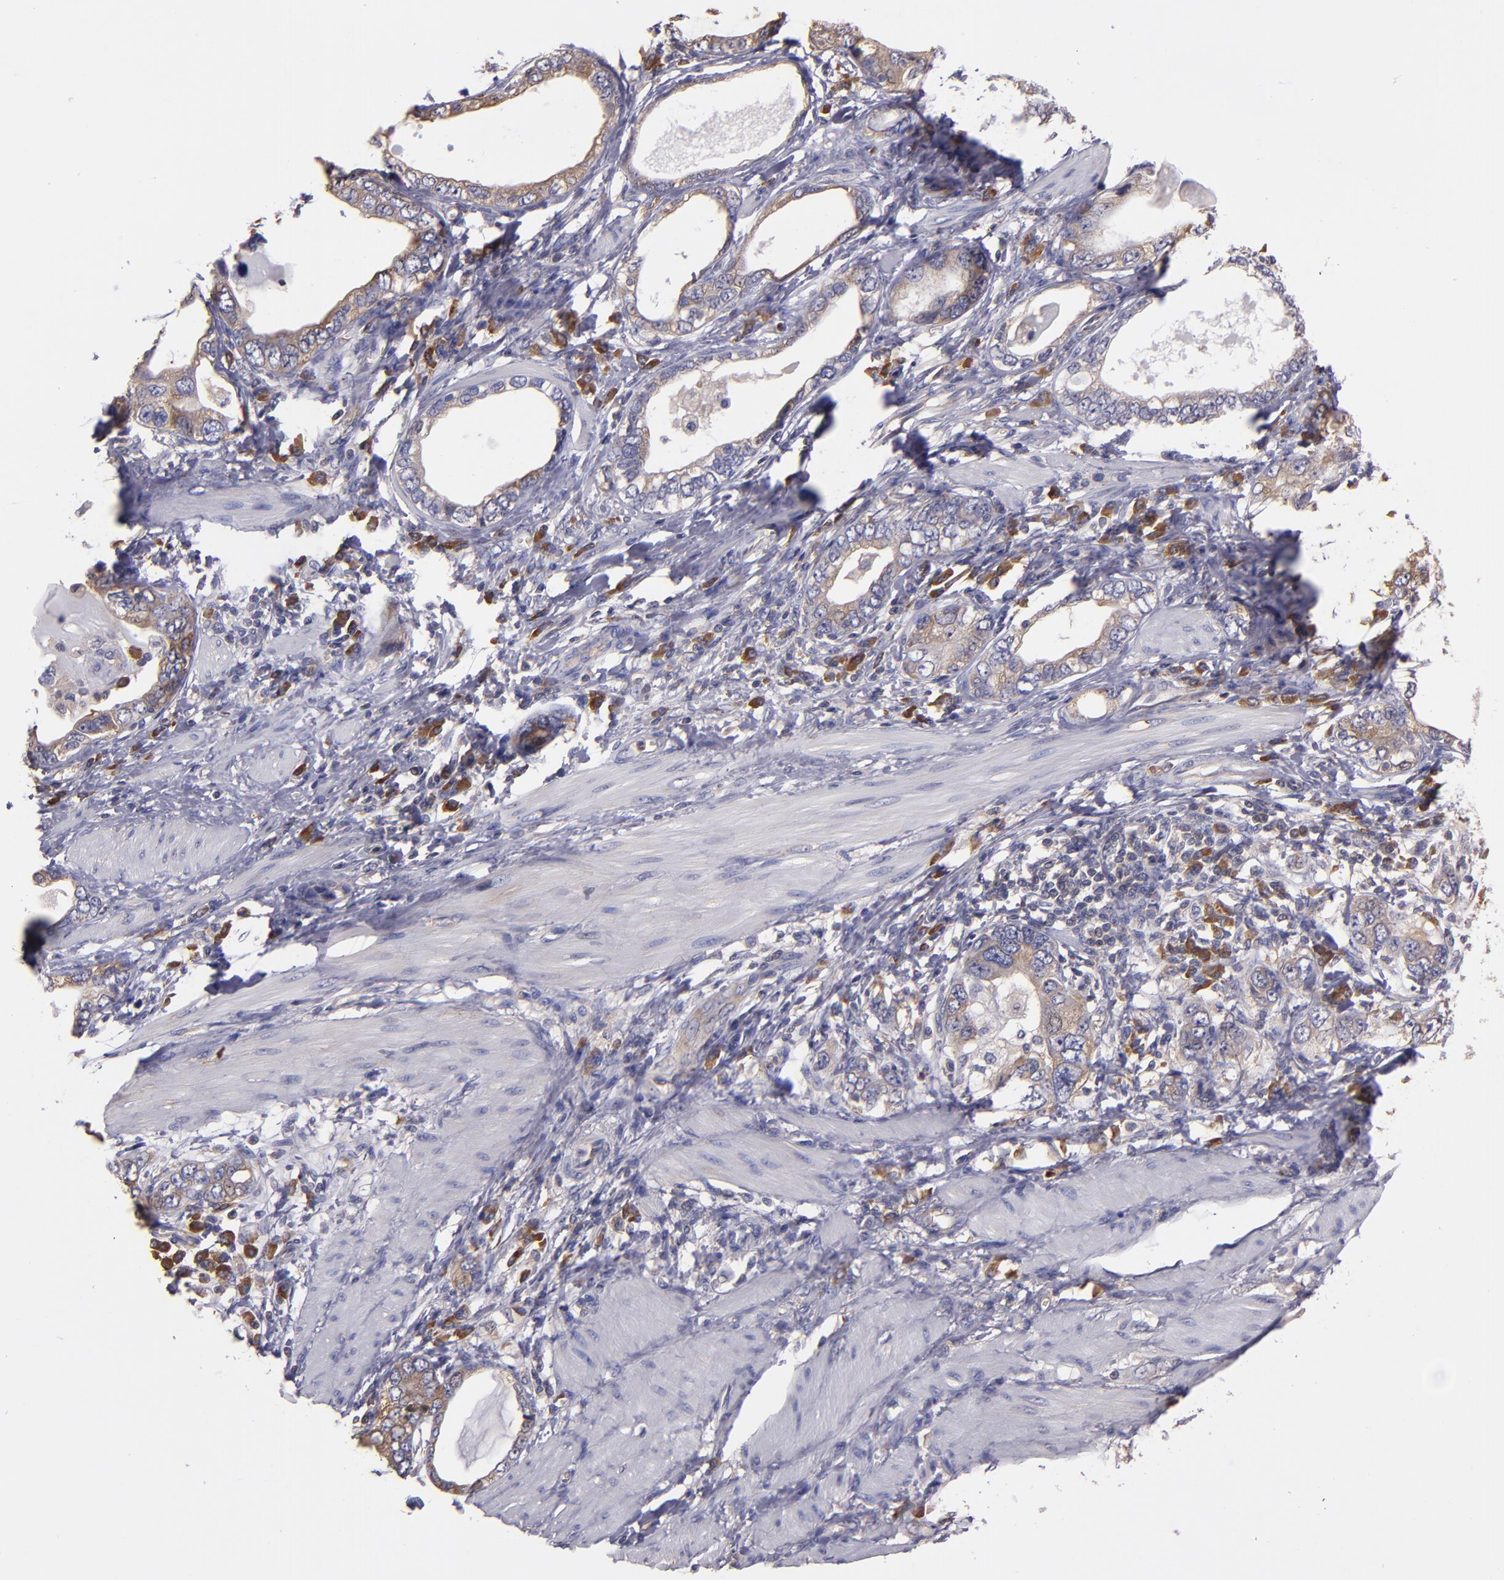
{"staining": {"intensity": "moderate", "quantity": "25%-75%", "location": "cytoplasmic/membranous"}, "tissue": "stomach cancer", "cell_type": "Tumor cells", "image_type": "cancer", "snomed": [{"axis": "morphology", "description": "Adenocarcinoma, NOS"}, {"axis": "topography", "description": "Stomach, lower"}], "caption": "Immunohistochemistry histopathology image of neoplastic tissue: stomach adenocarcinoma stained using immunohistochemistry (IHC) displays medium levels of moderate protein expression localized specifically in the cytoplasmic/membranous of tumor cells, appearing as a cytoplasmic/membranous brown color.", "gene": "CARS1", "patient": {"sex": "female", "age": 93}}